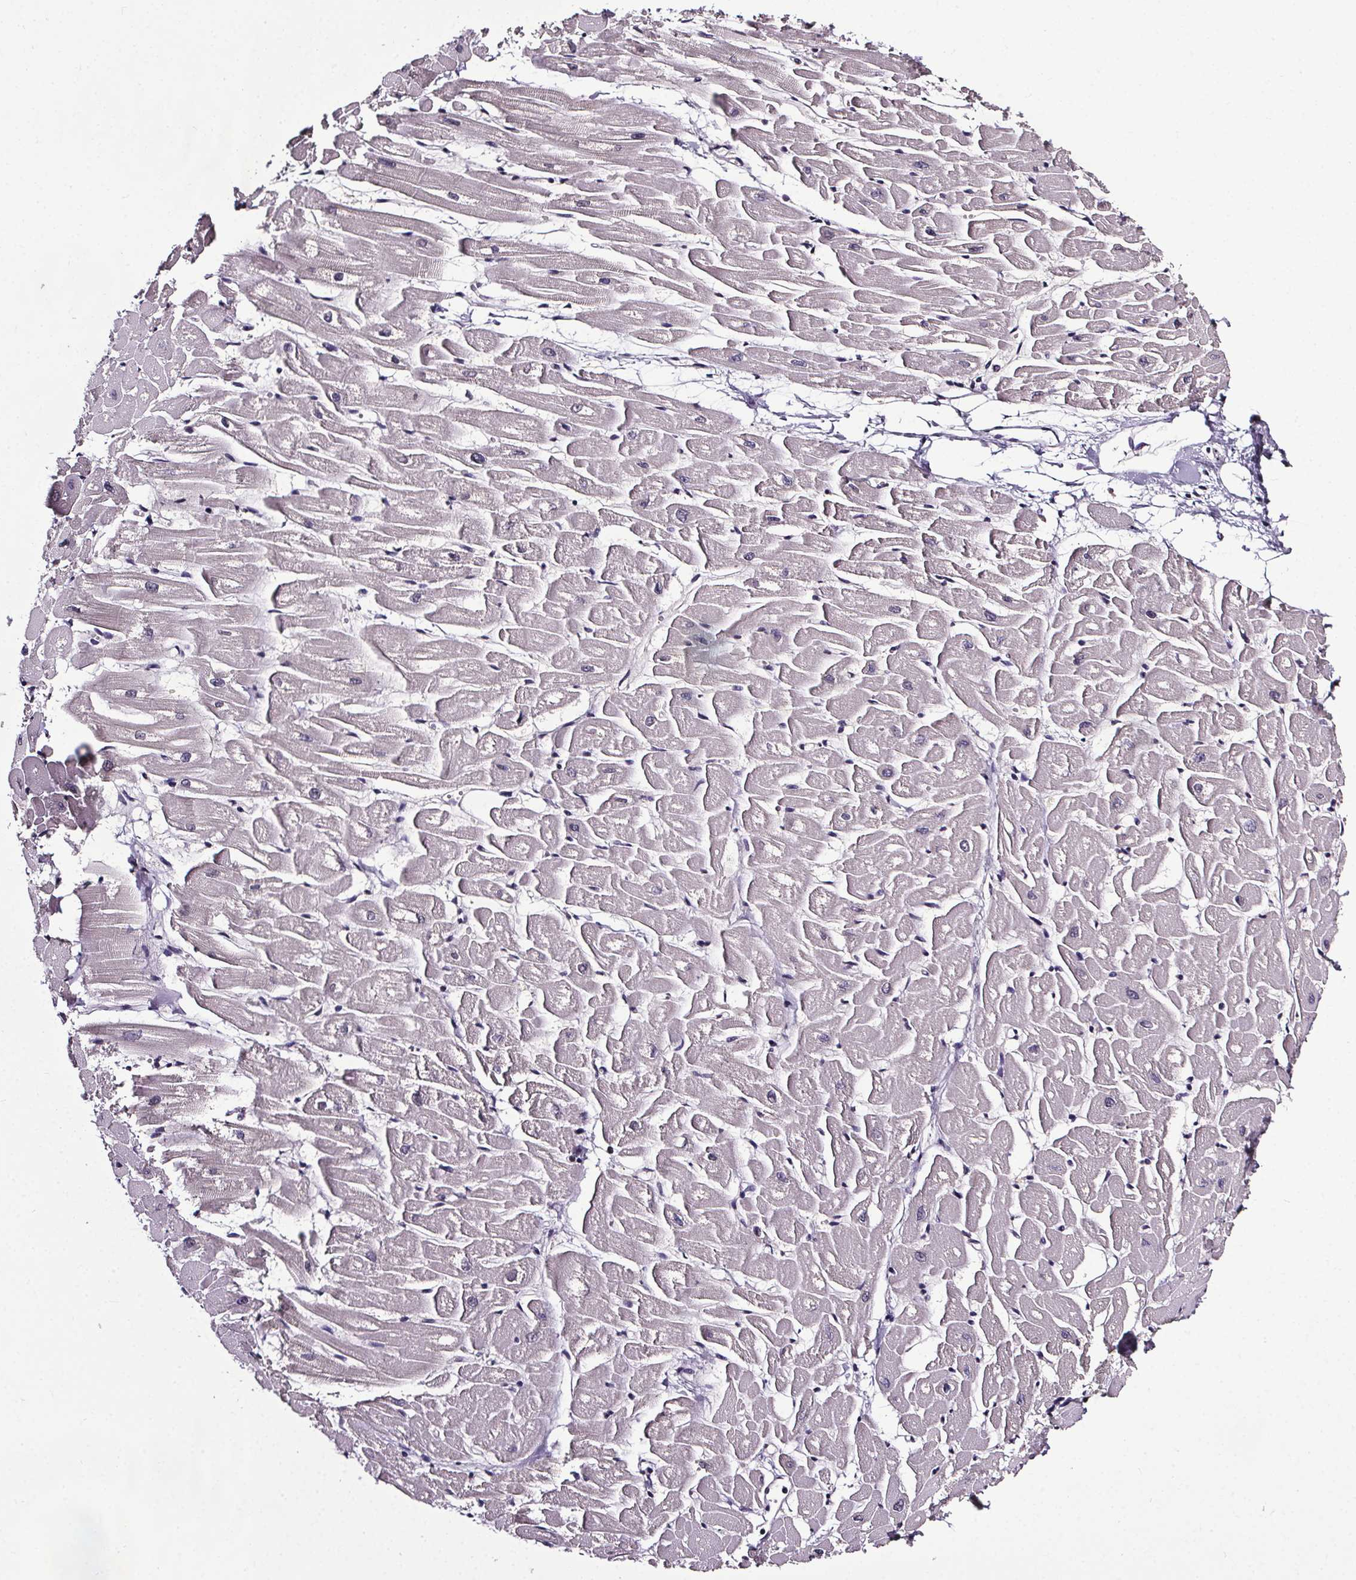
{"staining": {"intensity": "negative", "quantity": "none", "location": "none"}, "tissue": "heart muscle", "cell_type": "Cardiomyocytes", "image_type": "normal", "snomed": [{"axis": "morphology", "description": "Normal tissue, NOS"}, {"axis": "topography", "description": "Heart"}], "caption": "The IHC photomicrograph has no significant staining in cardiomyocytes of heart muscle.", "gene": "NKX6", "patient": {"sex": "male", "age": 57}}